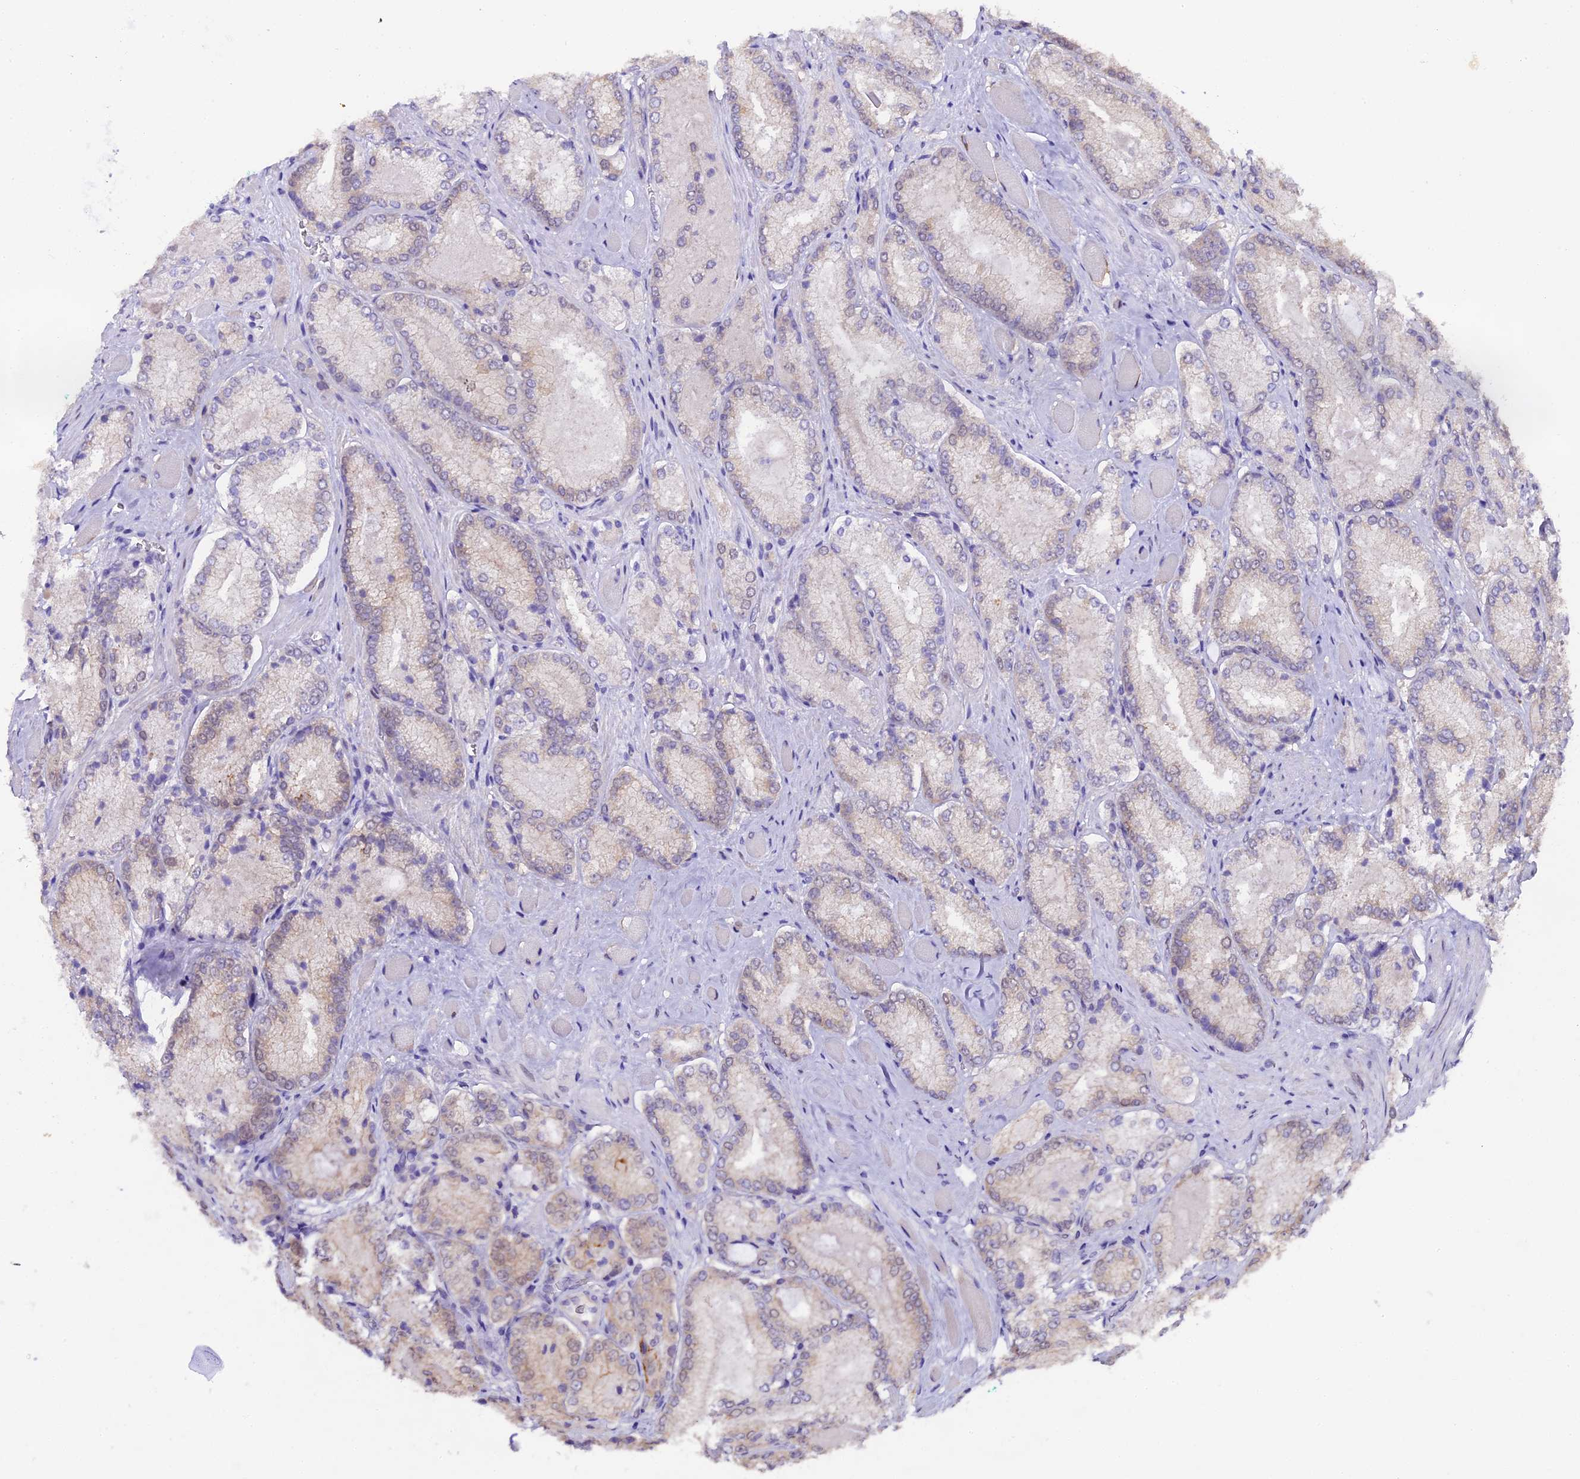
{"staining": {"intensity": "negative", "quantity": "none", "location": "none"}, "tissue": "prostate cancer", "cell_type": "Tumor cells", "image_type": "cancer", "snomed": [{"axis": "morphology", "description": "Adenocarcinoma, Low grade"}, {"axis": "topography", "description": "Prostate"}], "caption": "The photomicrograph displays no significant staining in tumor cells of low-grade adenocarcinoma (prostate).", "gene": "OSGEP", "patient": {"sex": "male", "age": 74}}